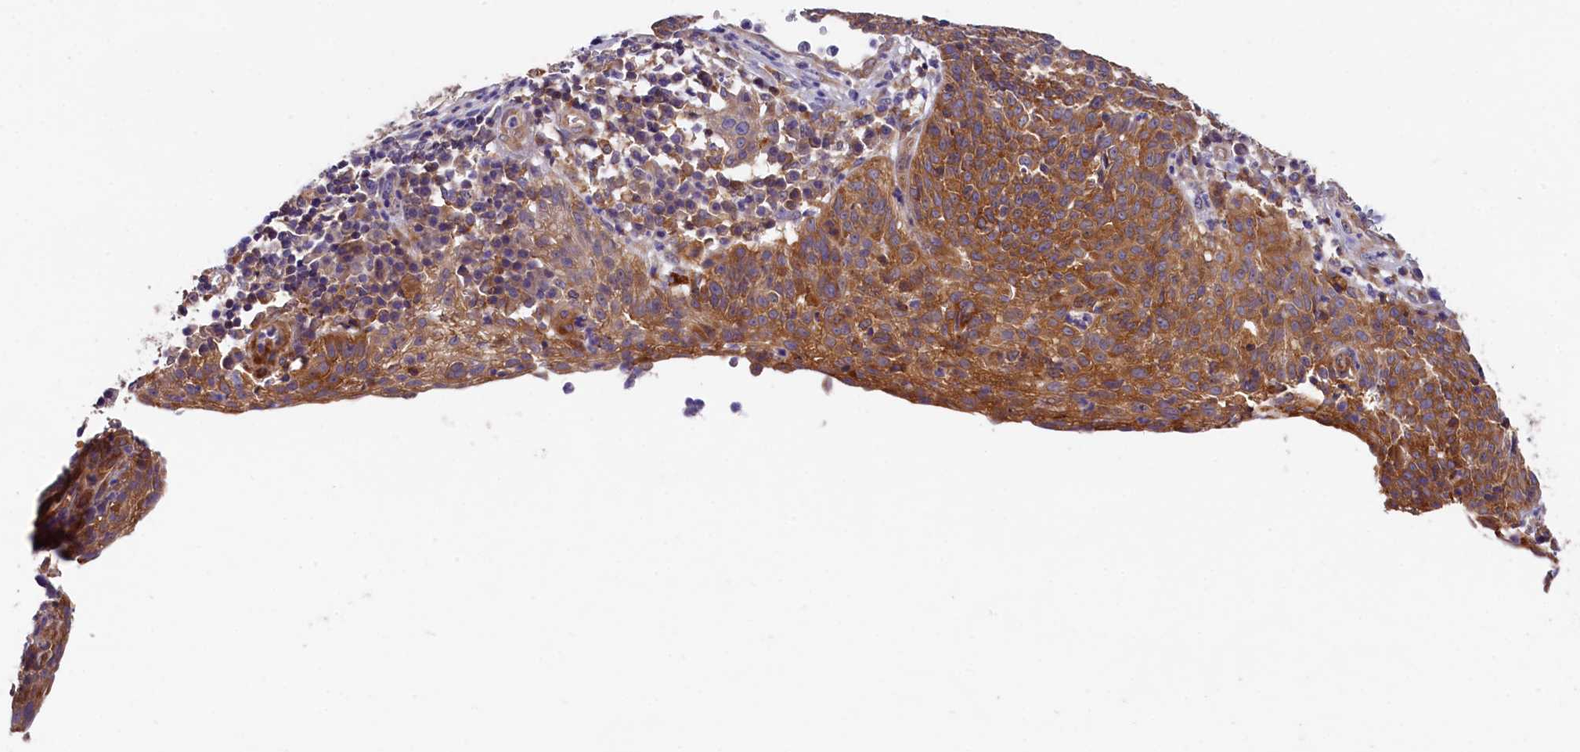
{"staining": {"intensity": "moderate", "quantity": ">75%", "location": "cytoplasmic/membranous"}, "tissue": "cervical cancer", "cell_type": "Tumor cells", "image_type": "cancer", "snomed": [{"axis": "morphology", "description": "Squamous cell carcinoma, NOS"}, {"axis": "topography", "description": "Cervix"}], "caption": "Moderate cytoplasmic/membranous staining for a protein is seen in approximately >75% of tumor cells of squamous cell carcinoma (cervical) using IHC.", "gene": "OAS3", "patient": {"sex": "female", "age": 34}}